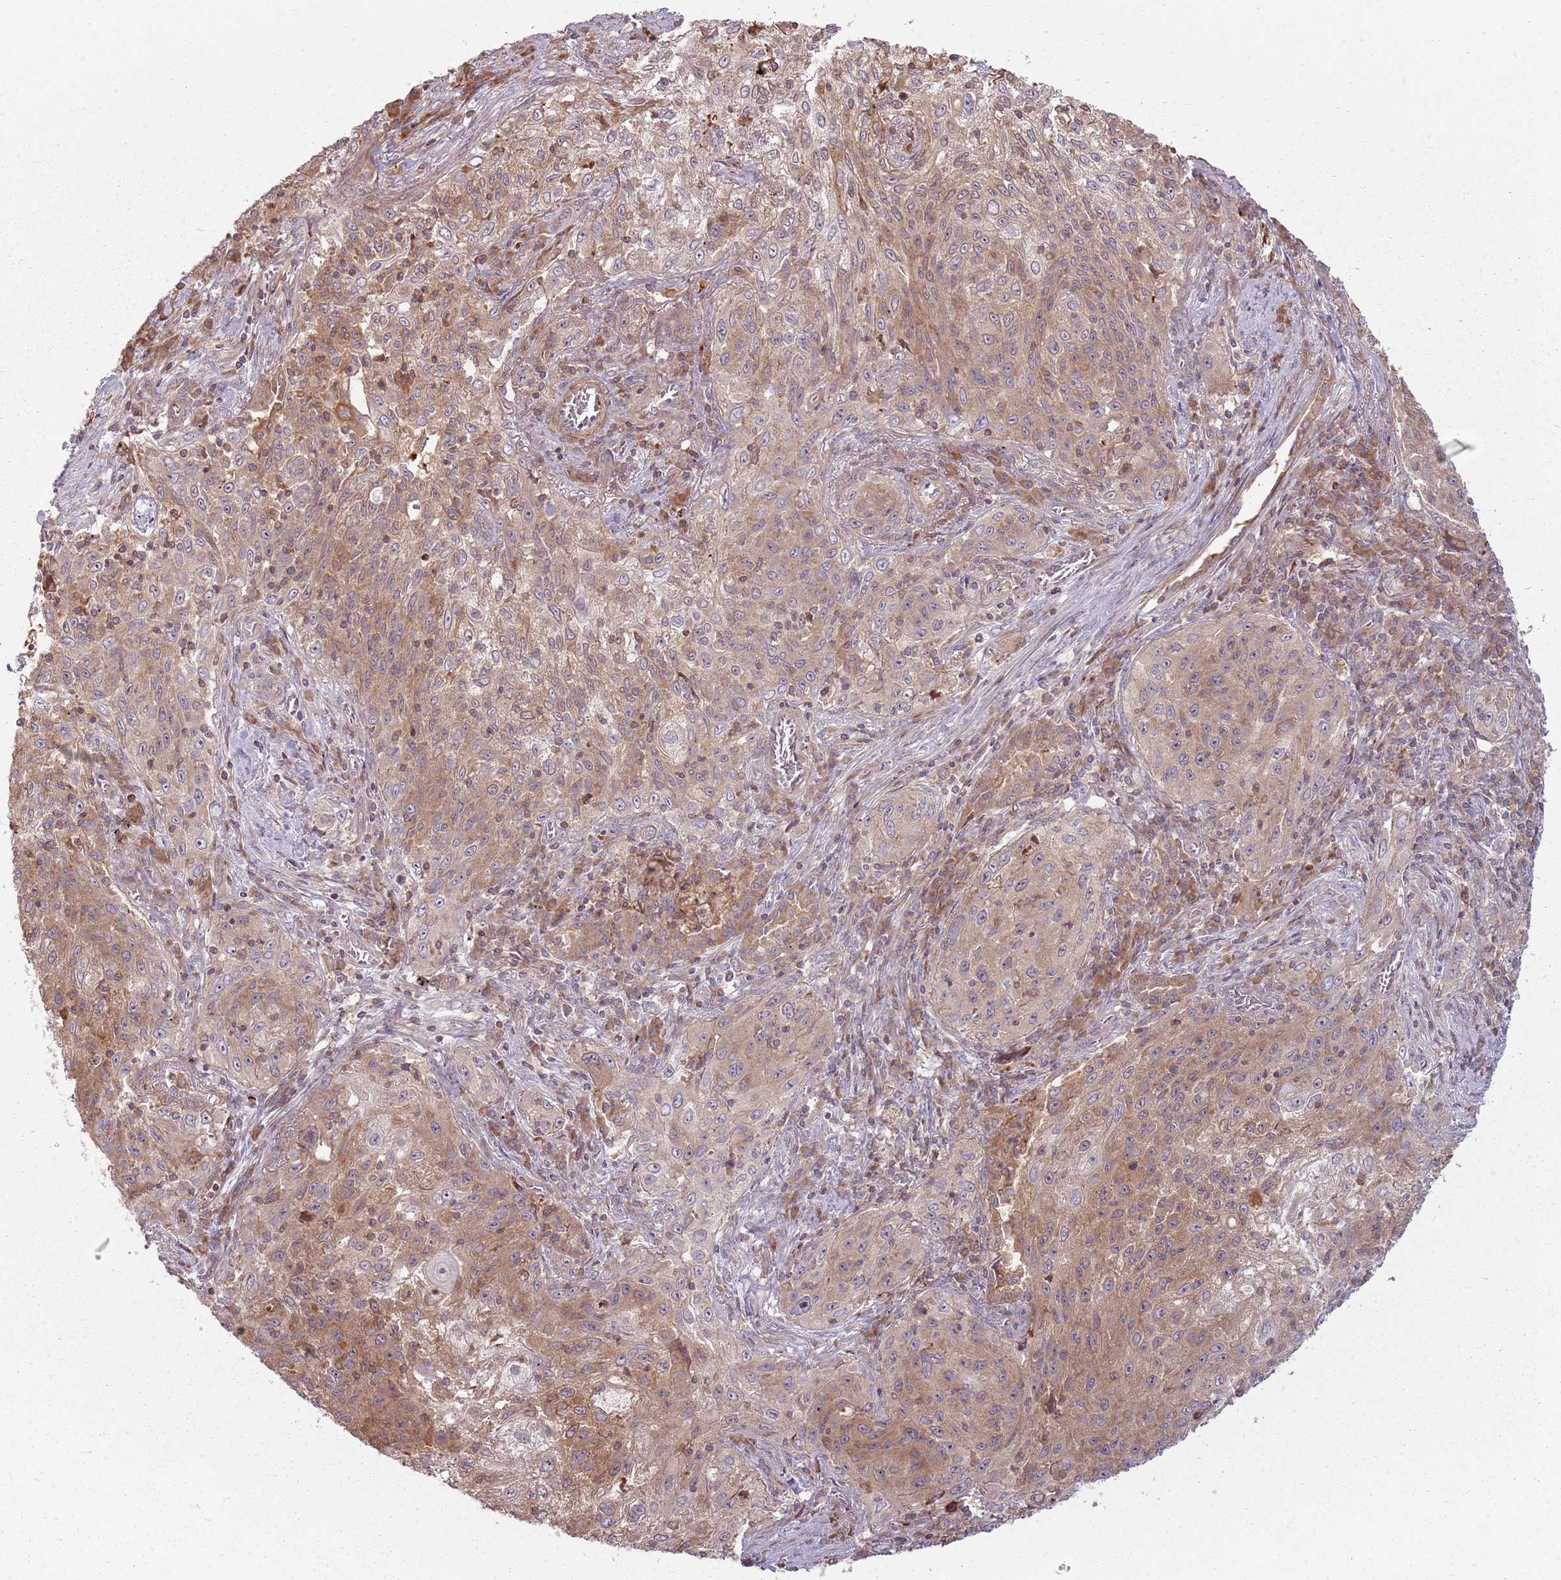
{"staining": {"intensity": "moderate", "quantity": ">75%", "location": "cytoplasmic/membranous"}, "tissue": "lung cancer", "cell_type": "Tumor cells", "image_type": "cancer", "snomed": [{"axis": "morphology", "description": "Squamous cell carcinoma, NOS"}, {"axis": "topography", "description": "Lung"}], "caption": "Immunohistochemical staining of lung cancer shows moderate cytoplasmic/membranous protein expression in about >75% of tumor cells. The staining was performed using DAB, with brown indicating positive protein expression. Nuclei are stained blue with hematoxylin.", "gene": "RPL21", "patient": {"sex": "female", "age": 69}}